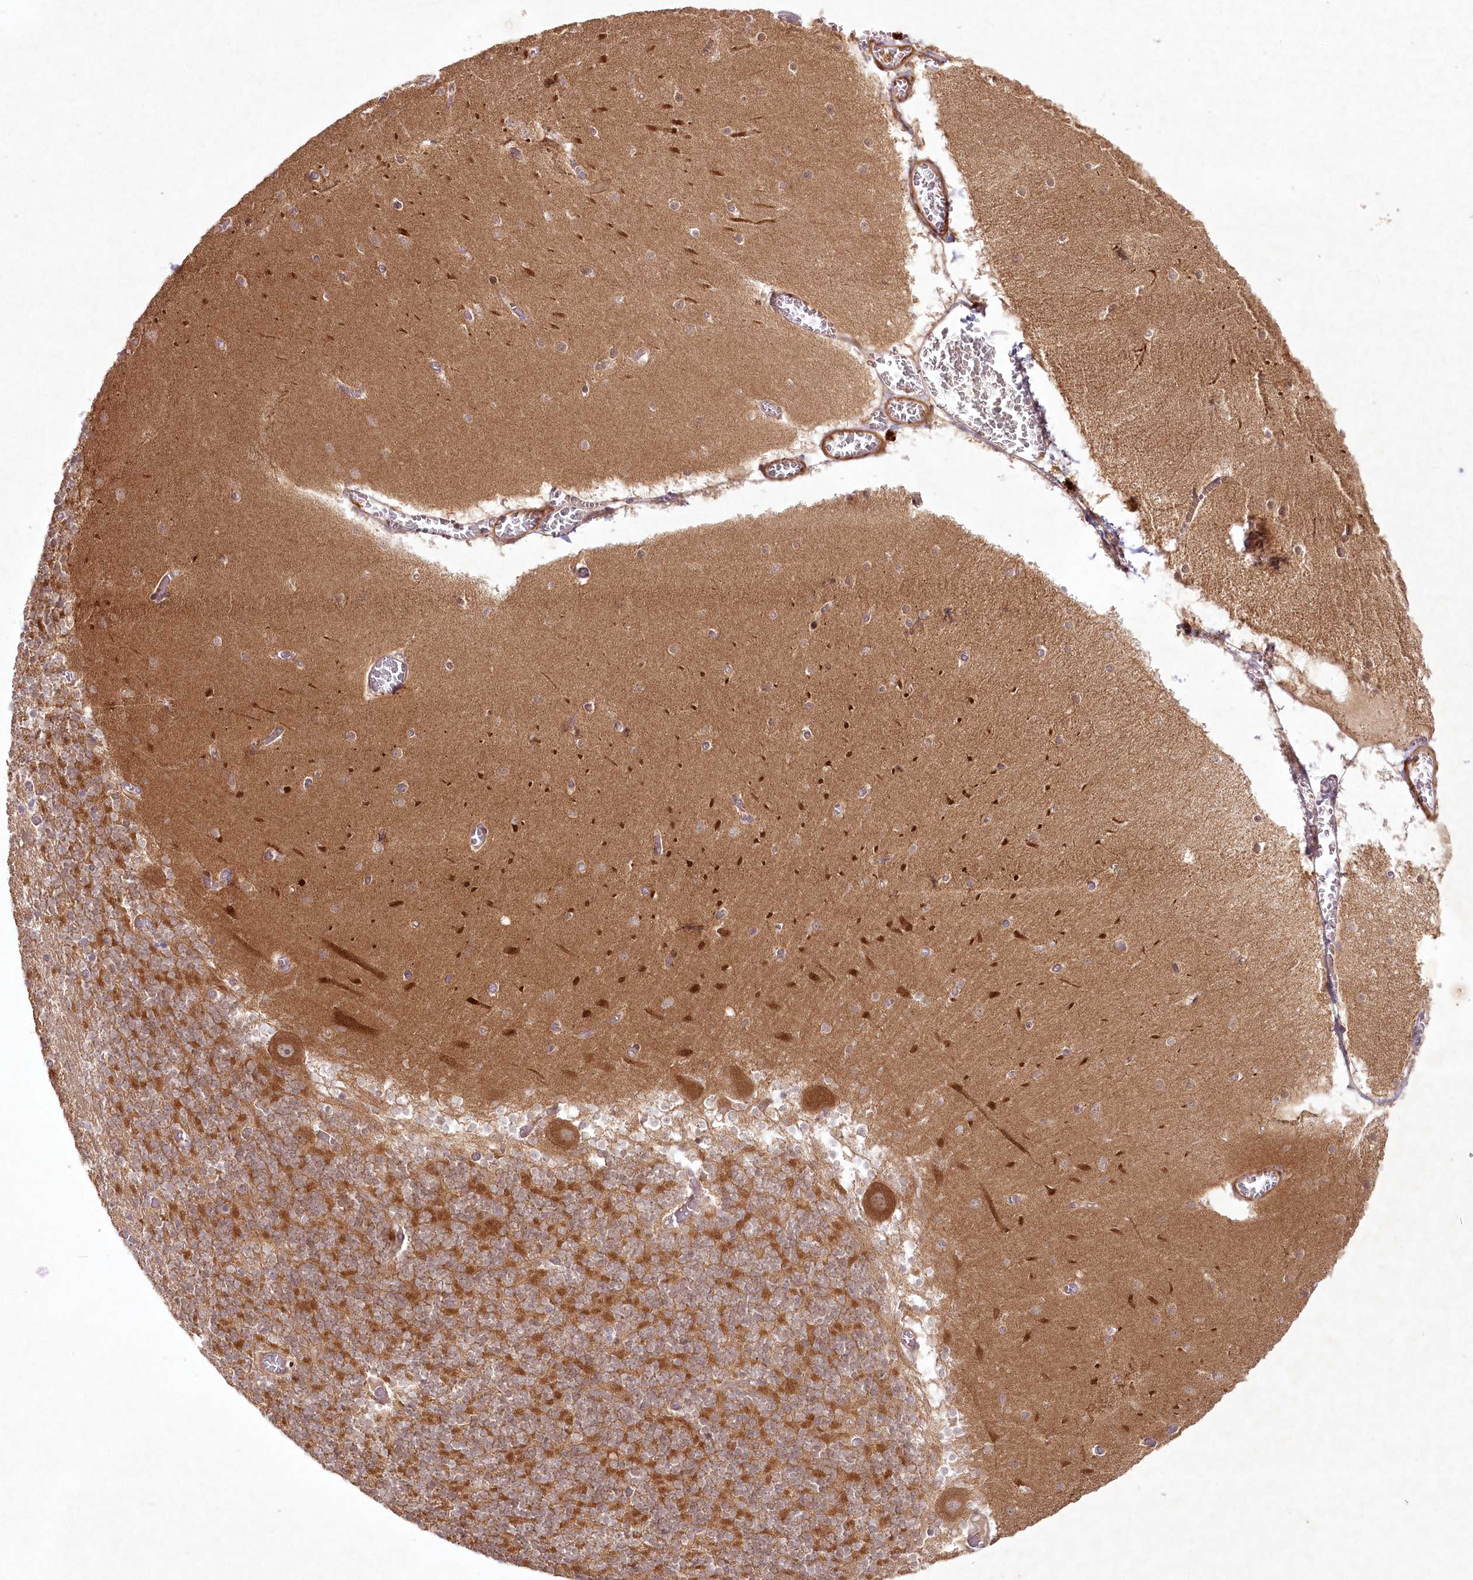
{"staining": {"intensity": "moderate", "quantity": ">75%", "location": "cytoplasmic/membranous"}, "tissue": "cerebellum", "cell_type": "Cells in granular layer", "image_type": "normal", "snomed": [{"axis": "morphology", "description": "Normal tissue, NOS"}, {"axis": "topography", "description": "Cerebellum"}], "caption": "The histopathology image shows staining of benign cerebellum, revealing moderate cytoplasmic/membranous protein staining (brown color) within cells in granular layer.", "gene": "SH2D3A", "patient": {"sex": "female", "age": 28}}